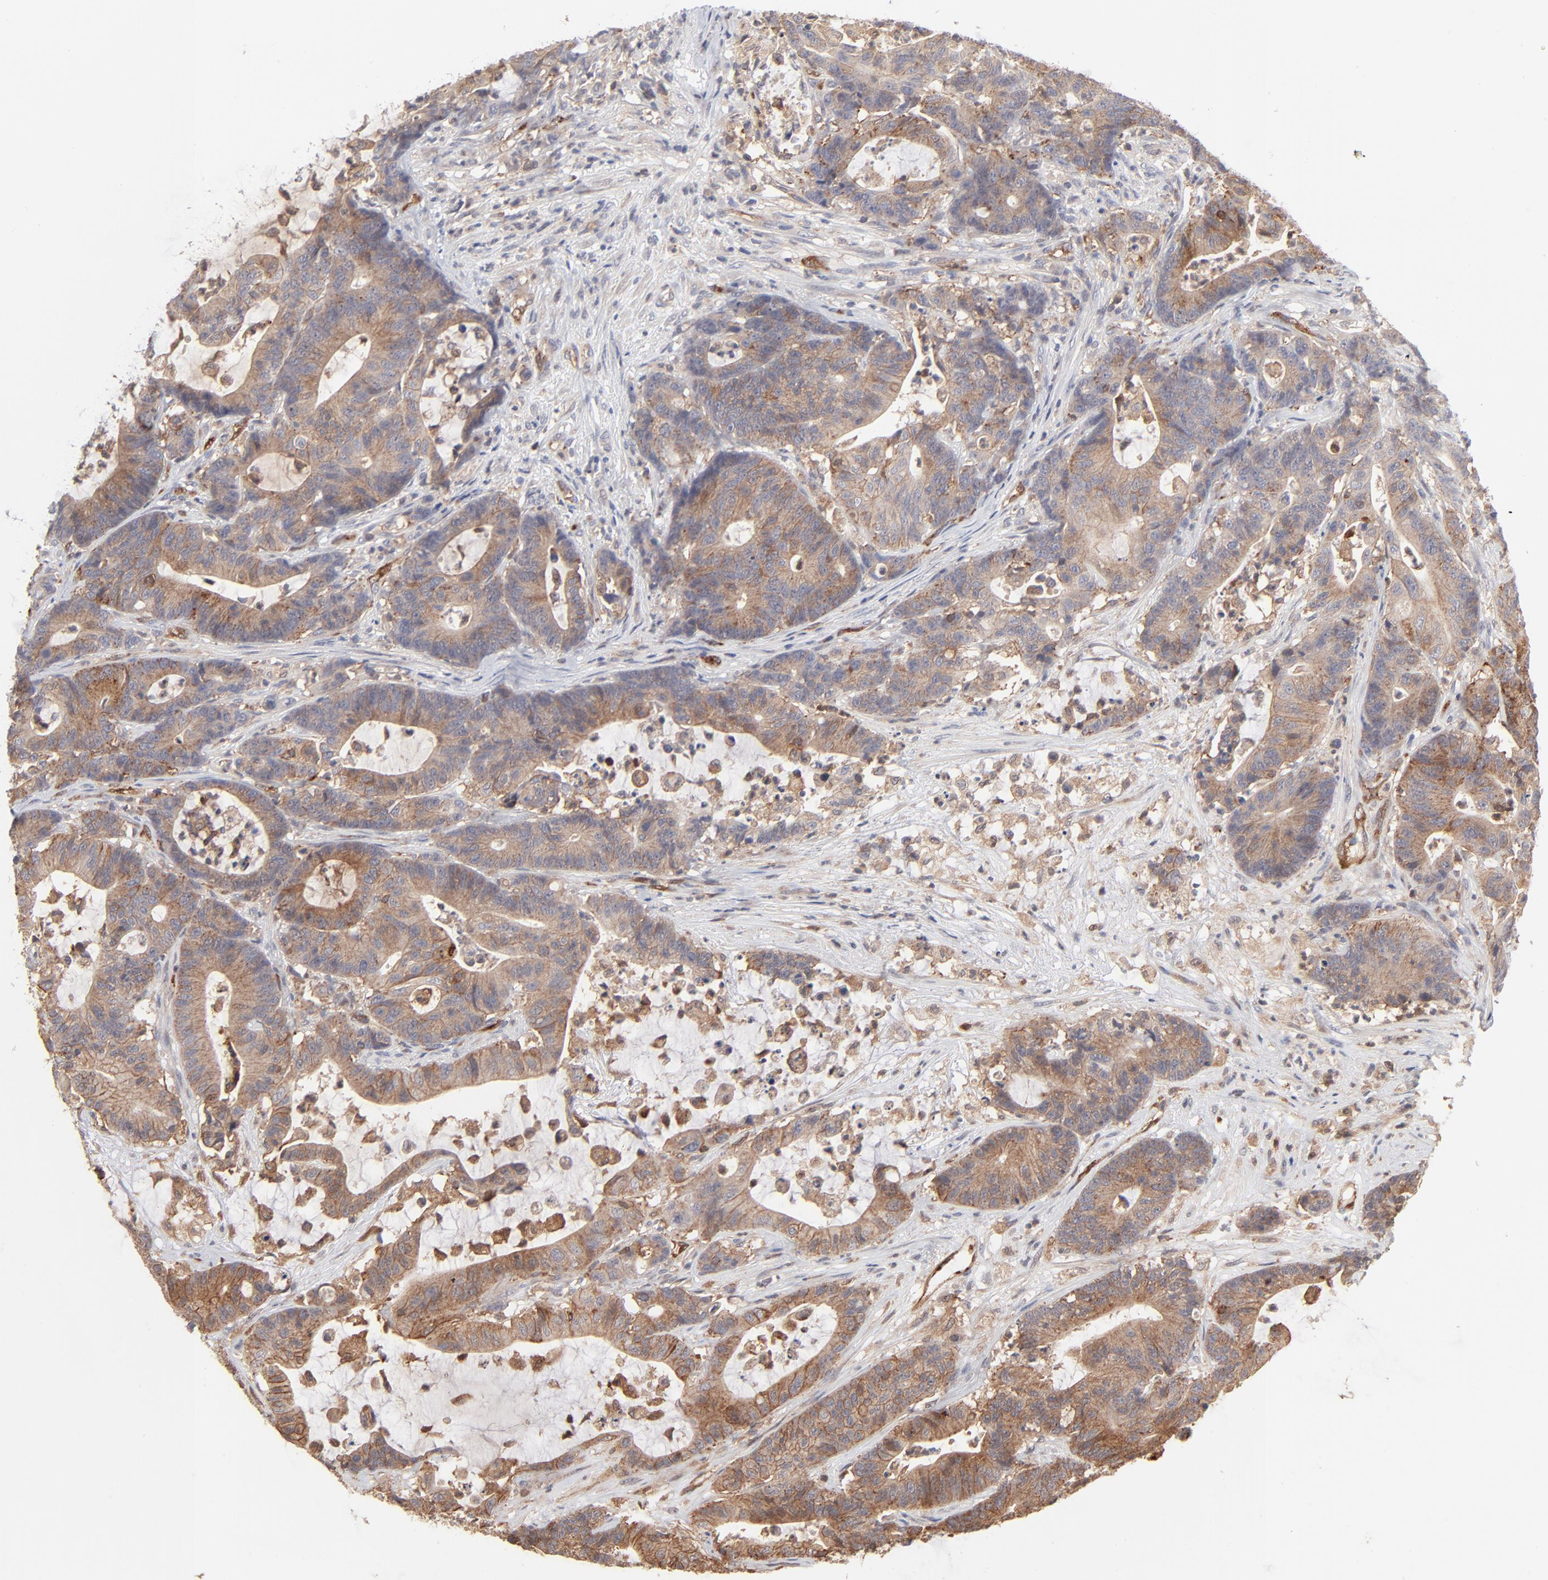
{"staining": {"intensity": "moderate", "quantity": ">75%", "location": "cytoplasmic/membranous"}, "tissue": "colorectal cancer", "cell_type": "Tumor cells", "image_type": "cancer", "snomed": [{"axis": "morphology", "description": "Adenocarcinoma, NOS"}, {"axis": "topography", "description": "Colon"}], "caption": "An immunohistochemistry (IHC) image of tumor tissue is shown. Protein staining in brown labels moderate cytoplasmic/membranous positivity in colorectal adenocarcinoma within tumor cells.", "gene": "IVNS1ABP", "patient": {"sex": "female", "age": 84}}